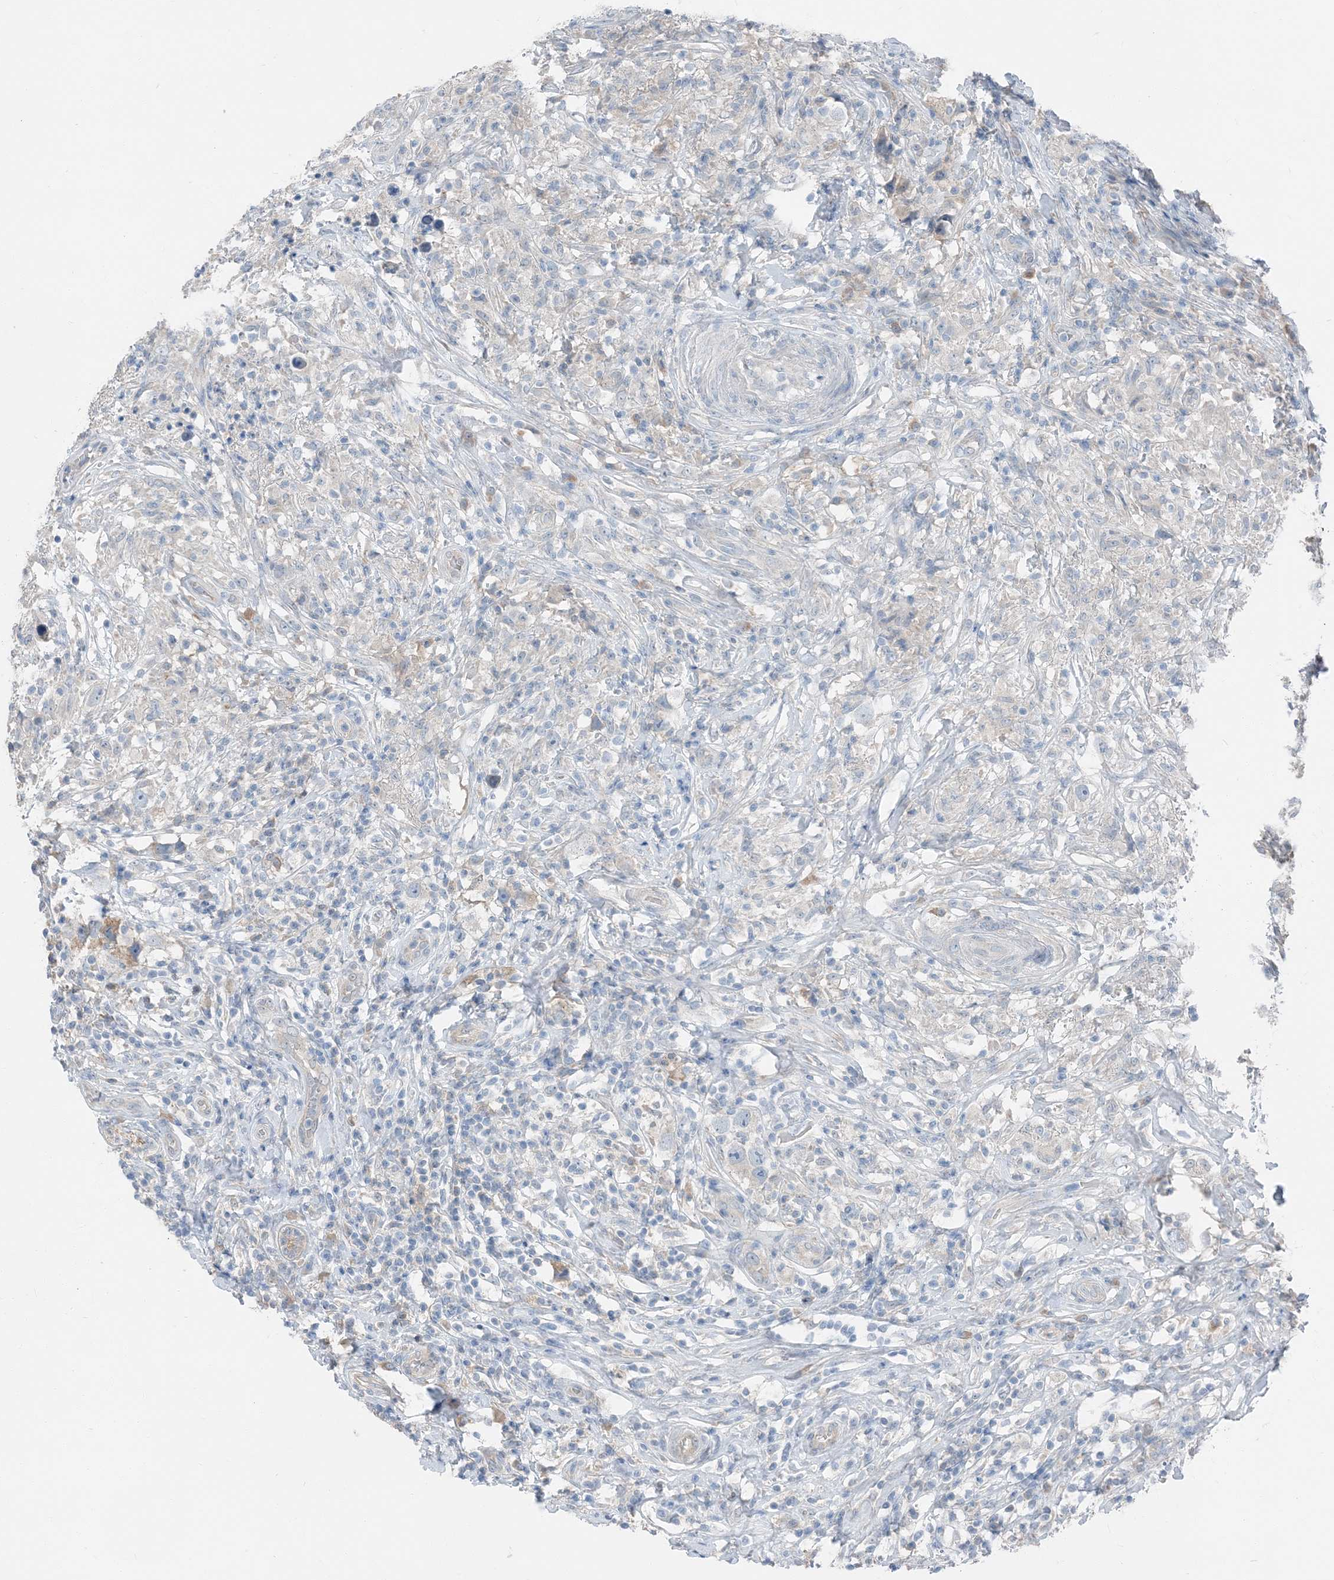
{"staining": {"intensity": "negative", "quantity": "none", "location": "none"}, "tissue": "testis cancer", "cell_type": "Tumor cells", "image_type": "cancer", "snomed": [{"axis": "morphology", "description": "Seminoma, NOS"}, {"axis": "topography", "description": "Testis"}], "caption": "Immunohistochemistry (IHC) micrograph of neoplastic tissue: human seminoma (testis) stained with DAB reveals no significant protein expression in tumor cells. Nuclei are stained in blue.", "gene": "NCOA7", "patient": {"sex": "male", "age": 49}}